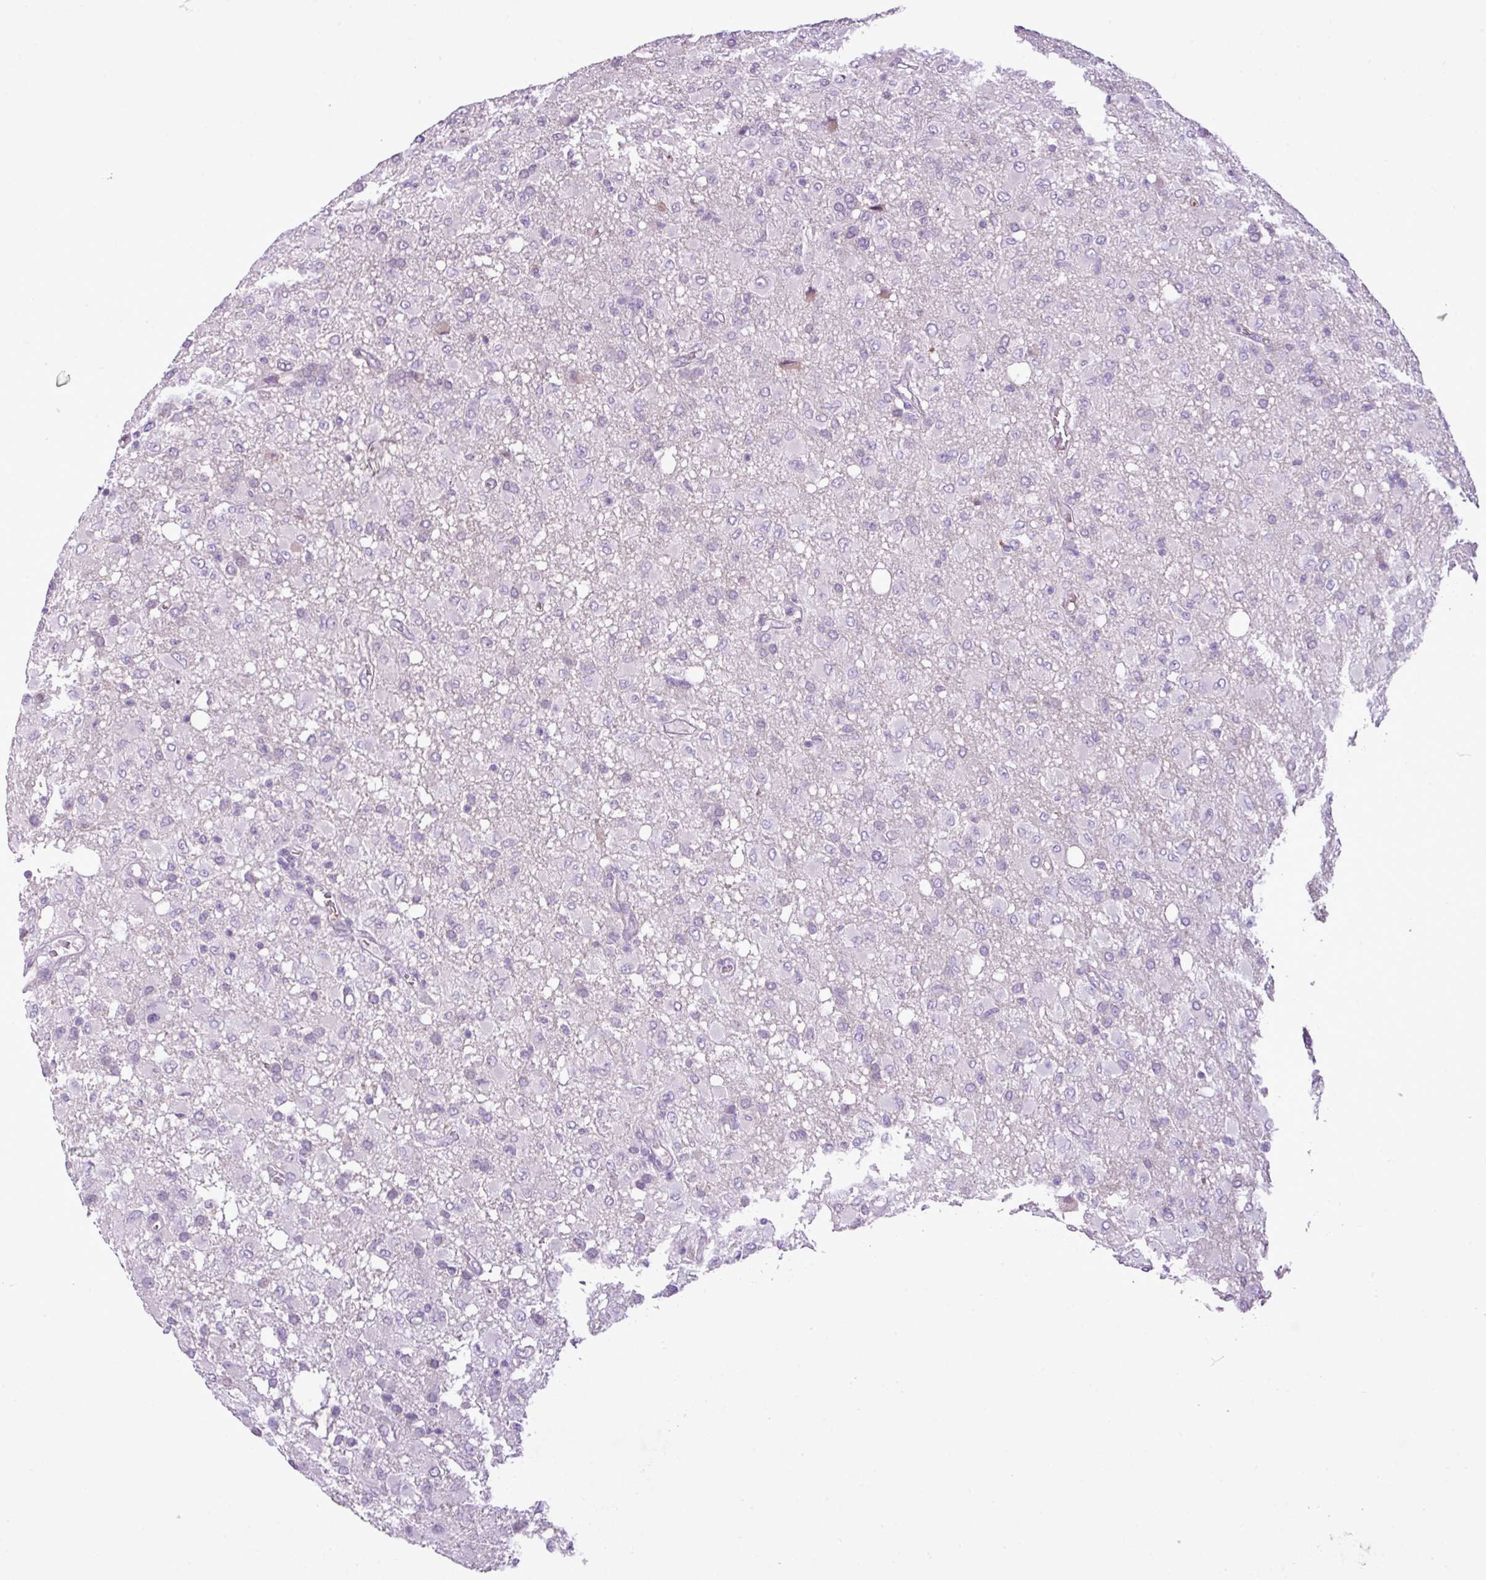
{"staining": {"intensity": "negative", "quantity": "none", "location": "none"}, "tissue": "glioma", "cell_type": "Tumor cells", "image_type": "cancer", "snomed": [{"axis": "morphology", "description": "Glioma, malignant, High grade"}, {"axis": "topography", "description": "Brain"}], "caption": "Protein analysis of glioma displays no significant staining in tumor cells.", "gene": "DNAJB13", "patient": {"sex": "female", "age": 57}}